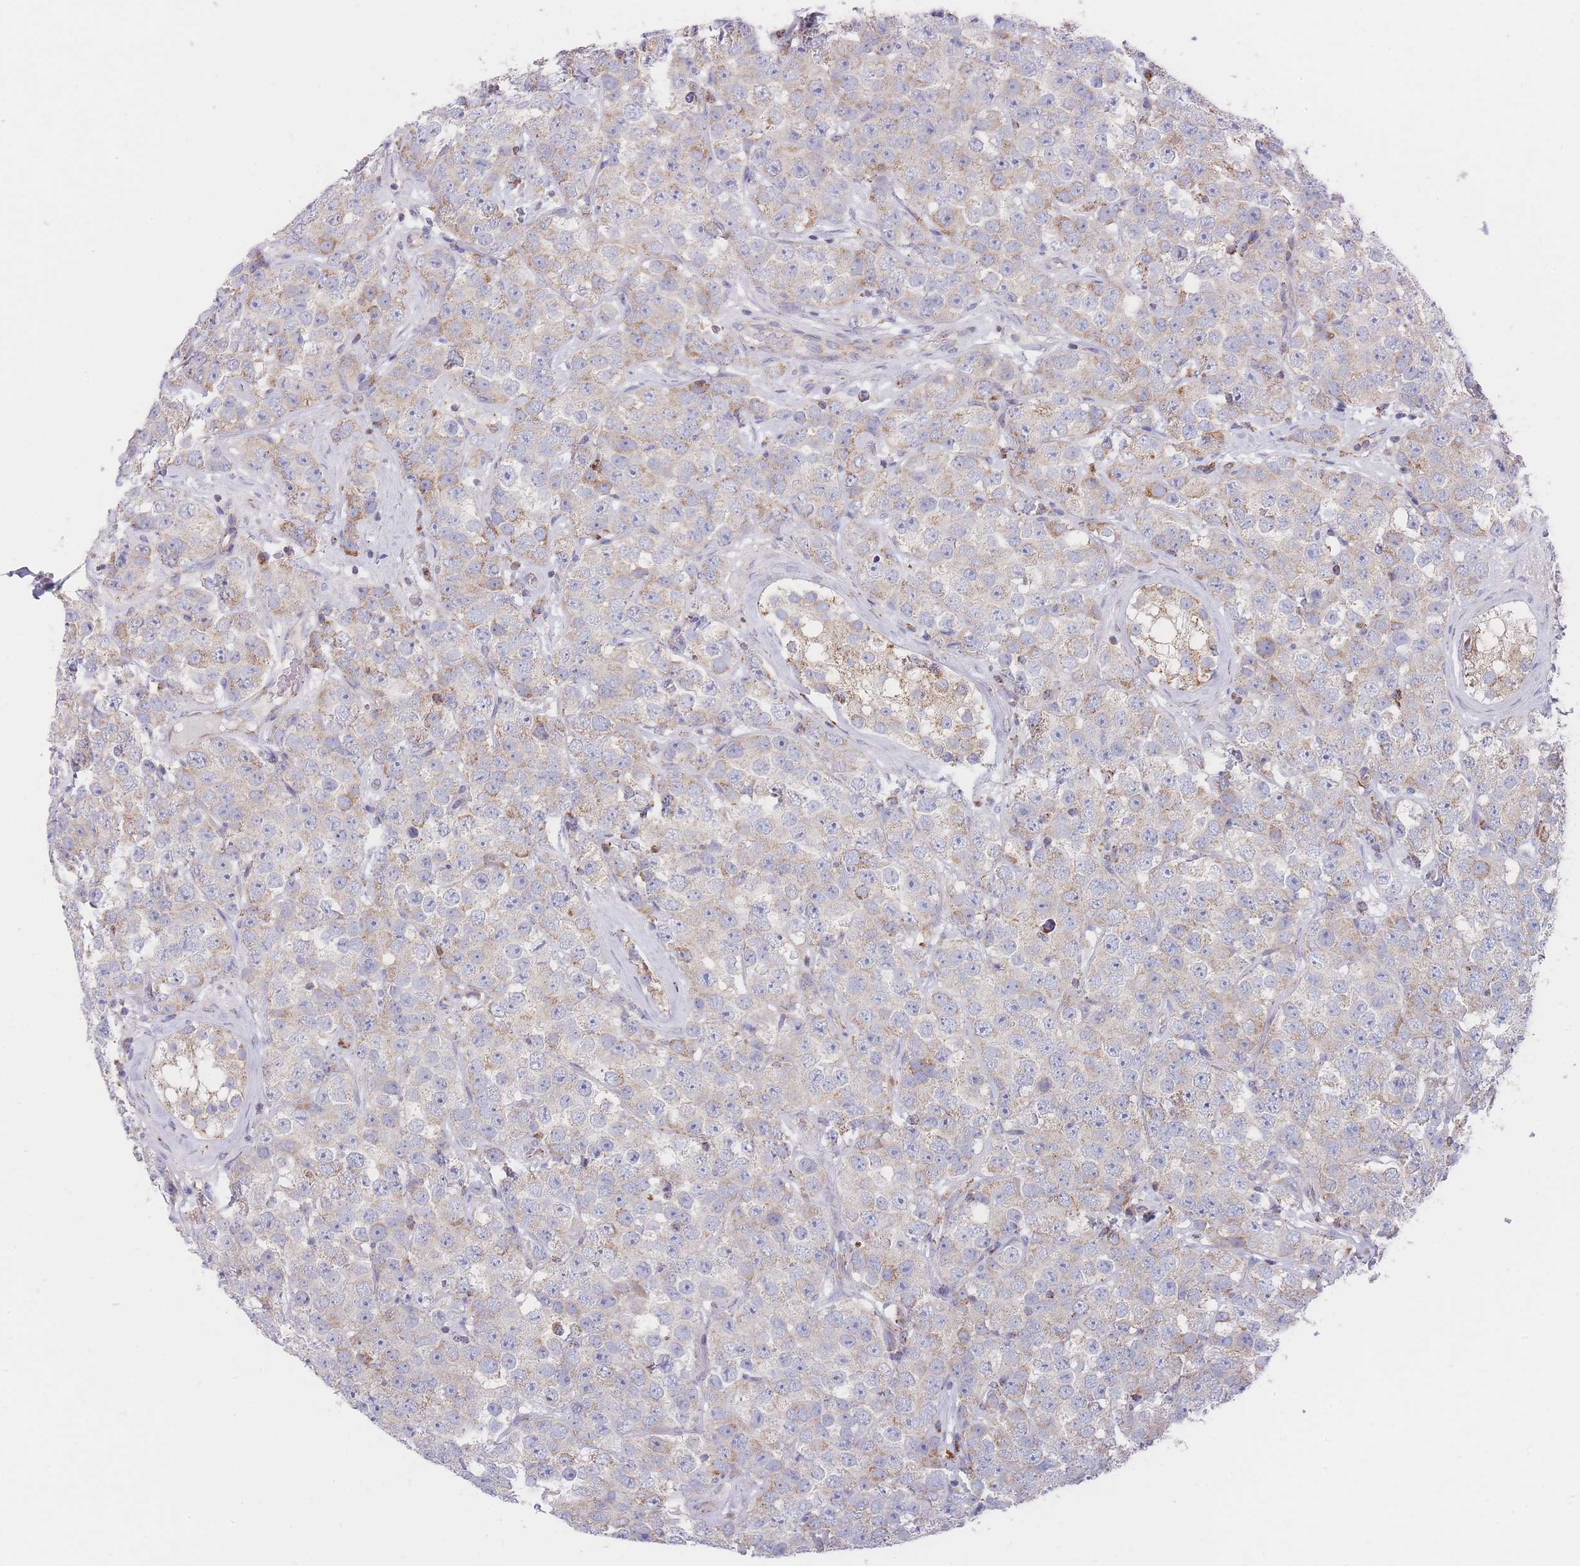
{"staining": {"intensity": "weak", "quantity": "25%-75%", "location": "cytoplasmic/membranous"}, "tissue": "testis cancer", "cell_type": "Tumor cells", "image_type": "cancer", "snomed": [{"axis": "morphology", "description": "Seminoma, NOS"}, {"axis": "topography", "description": "Testis"}], "caption": "Brown immunohistochemical staining in human testis cancer (seminoma) displays weak cytoplasmic/membranous positivity in approximately 25%-75% of tumor cells.", "gene": "IKZF4", "patient": {"sex": "male", "age": 28}}